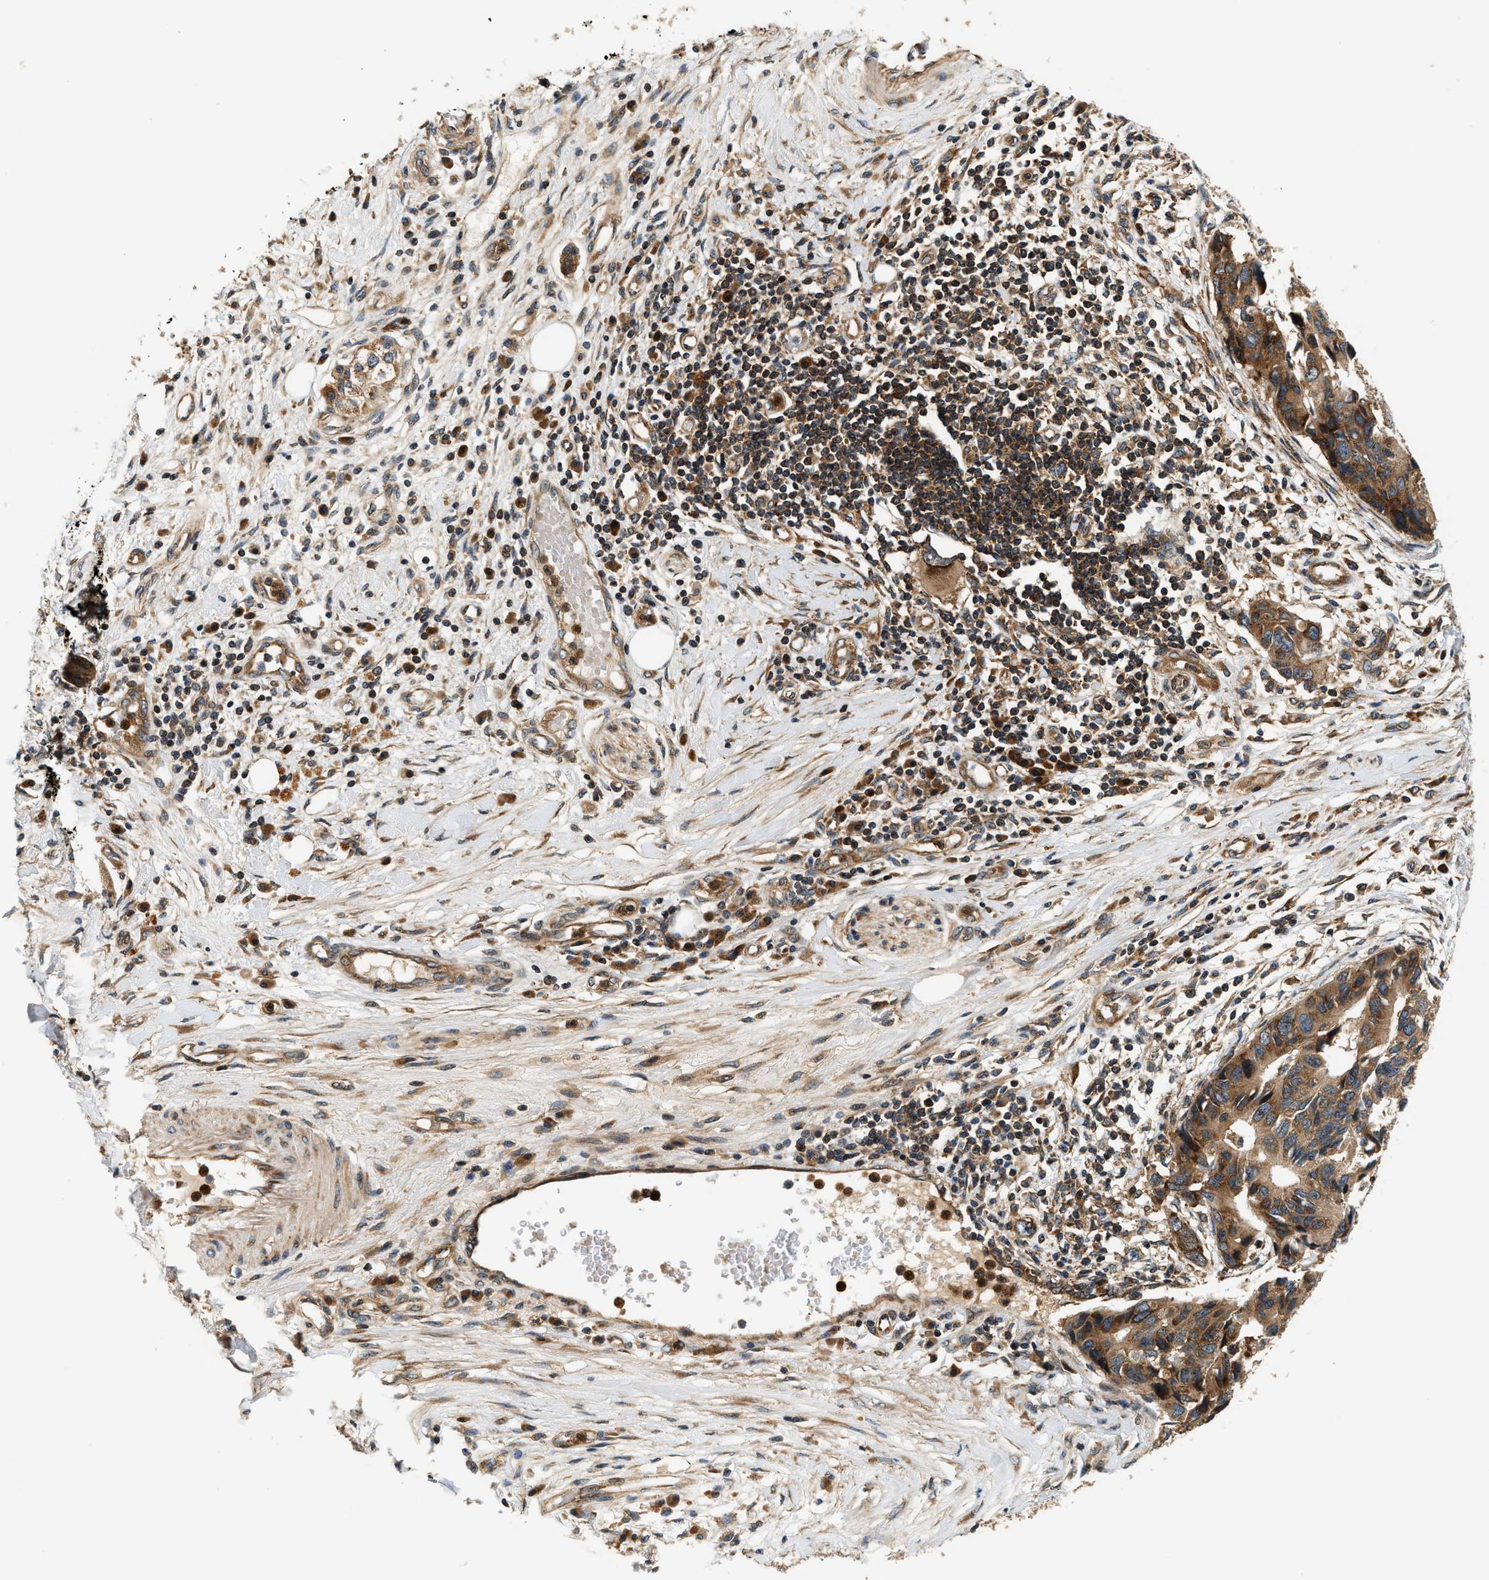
{"staining": {"intensity": "moderate", "quantity": ">75%", "location": "cytoplasmic/membranous"}, "tissue": "pancreatic cancer", "cell_type": "Tumor cells", "image_type": "cancer", "snomed": [{"axis": "morphology", "description": "Adenocarcinoma, NOS"}, {"axis": "topography", "description": "Pancreas"}], "caption": "A medium amount of moderate cytoplasmic/membranous staining is seen in about >75% of tumor cells in pancreatic cancer (adenocarcinoma) tissue.", "gene": "SAMD9", "patient": {"sex": "female", "age": 56}}